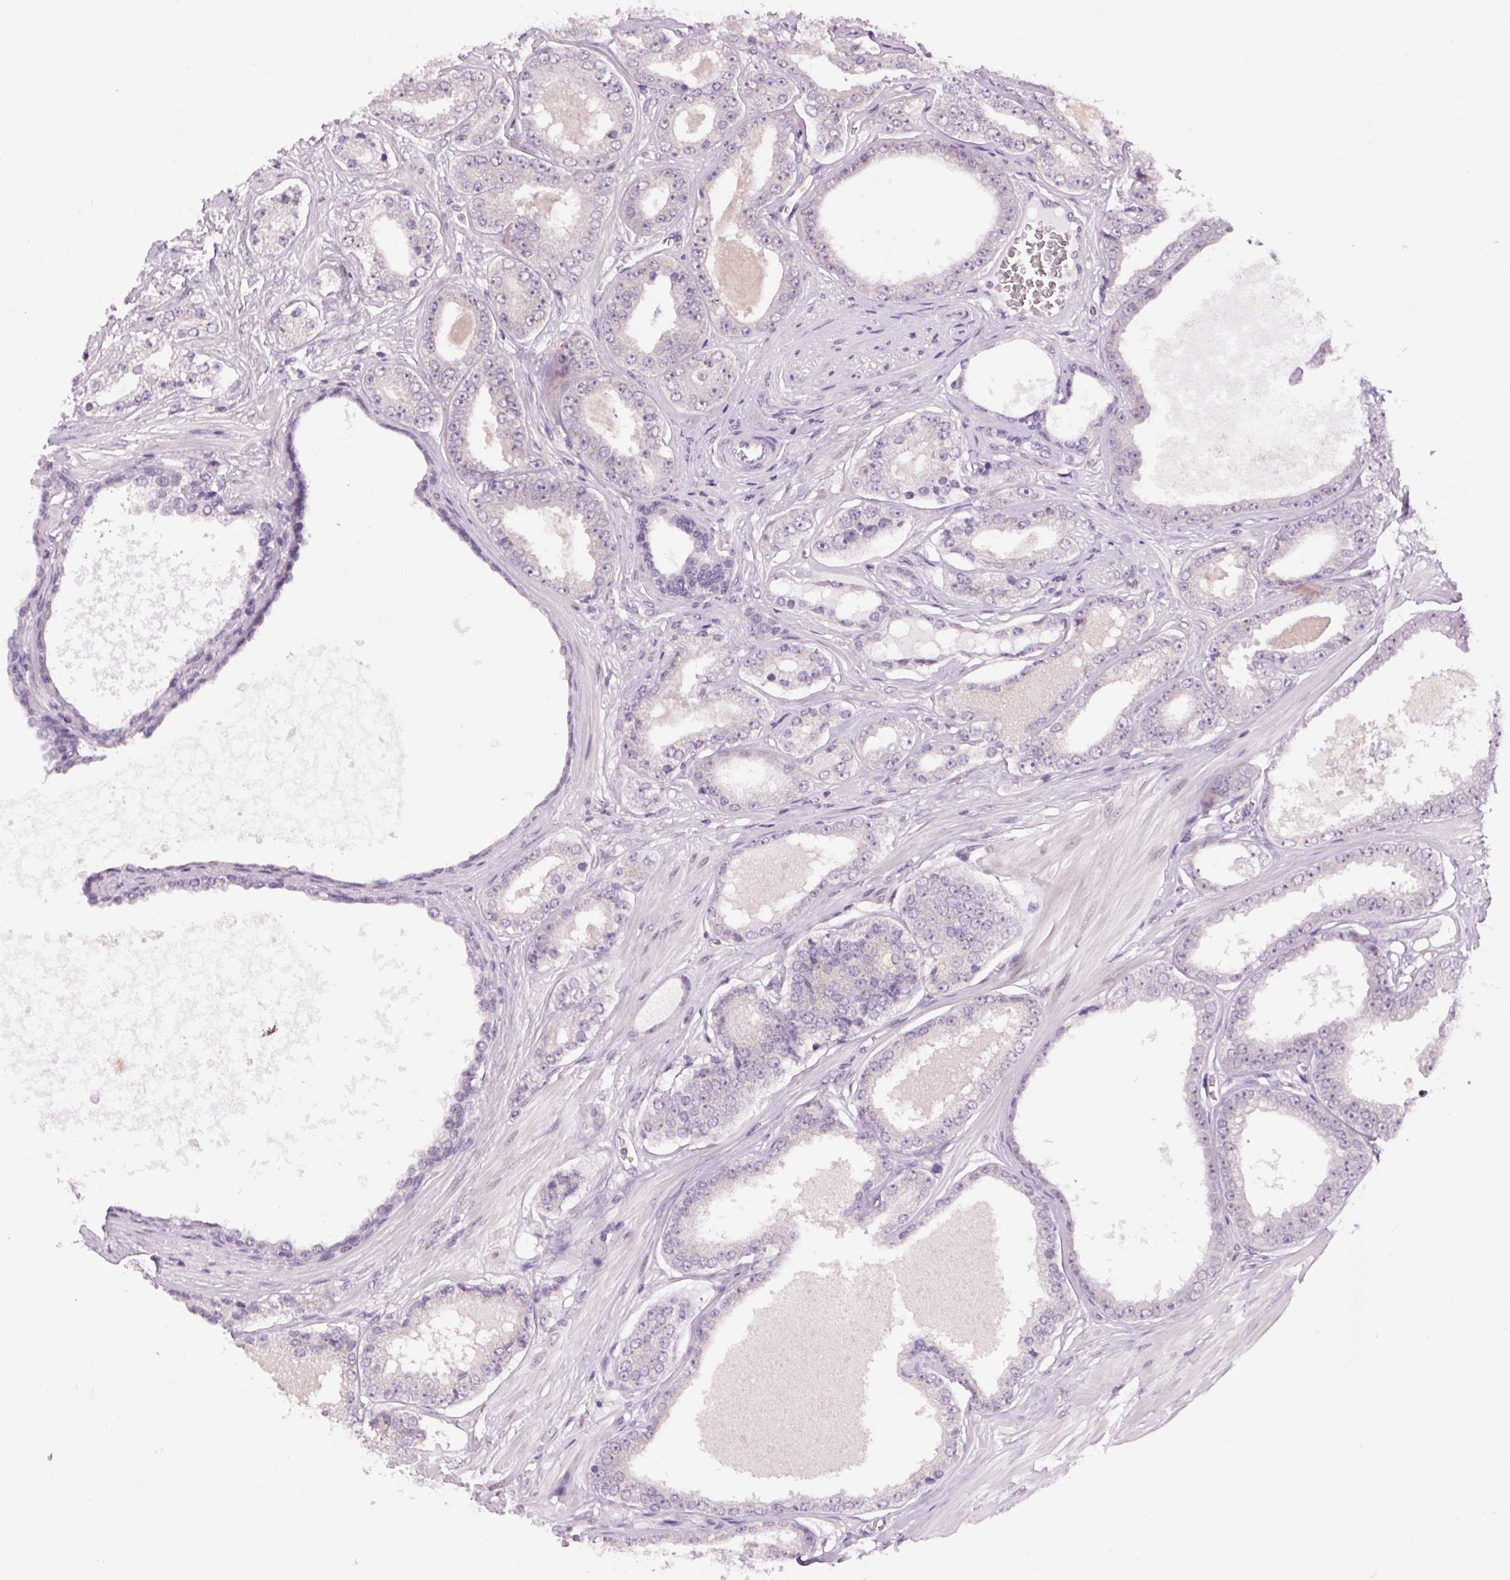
{"staining": {"intensity": "negative", "quantity": "none", "location": "none"}, "tissue": "prostate cancer", "cell_type": "Tumor cells", "image_type": "cancer", "snomed": [{"axis": "morphology", "description": "Adenocarcinoma, NOS"}, {"axis": "topography", "description": "Prostate"}], "caption": "A photomicrograph of human prostate cancer (adenocarcinoma) is negative for staining in tumor cells.", "gene": "SMIM13", "patient": {"sex": "male", "age": 64}}